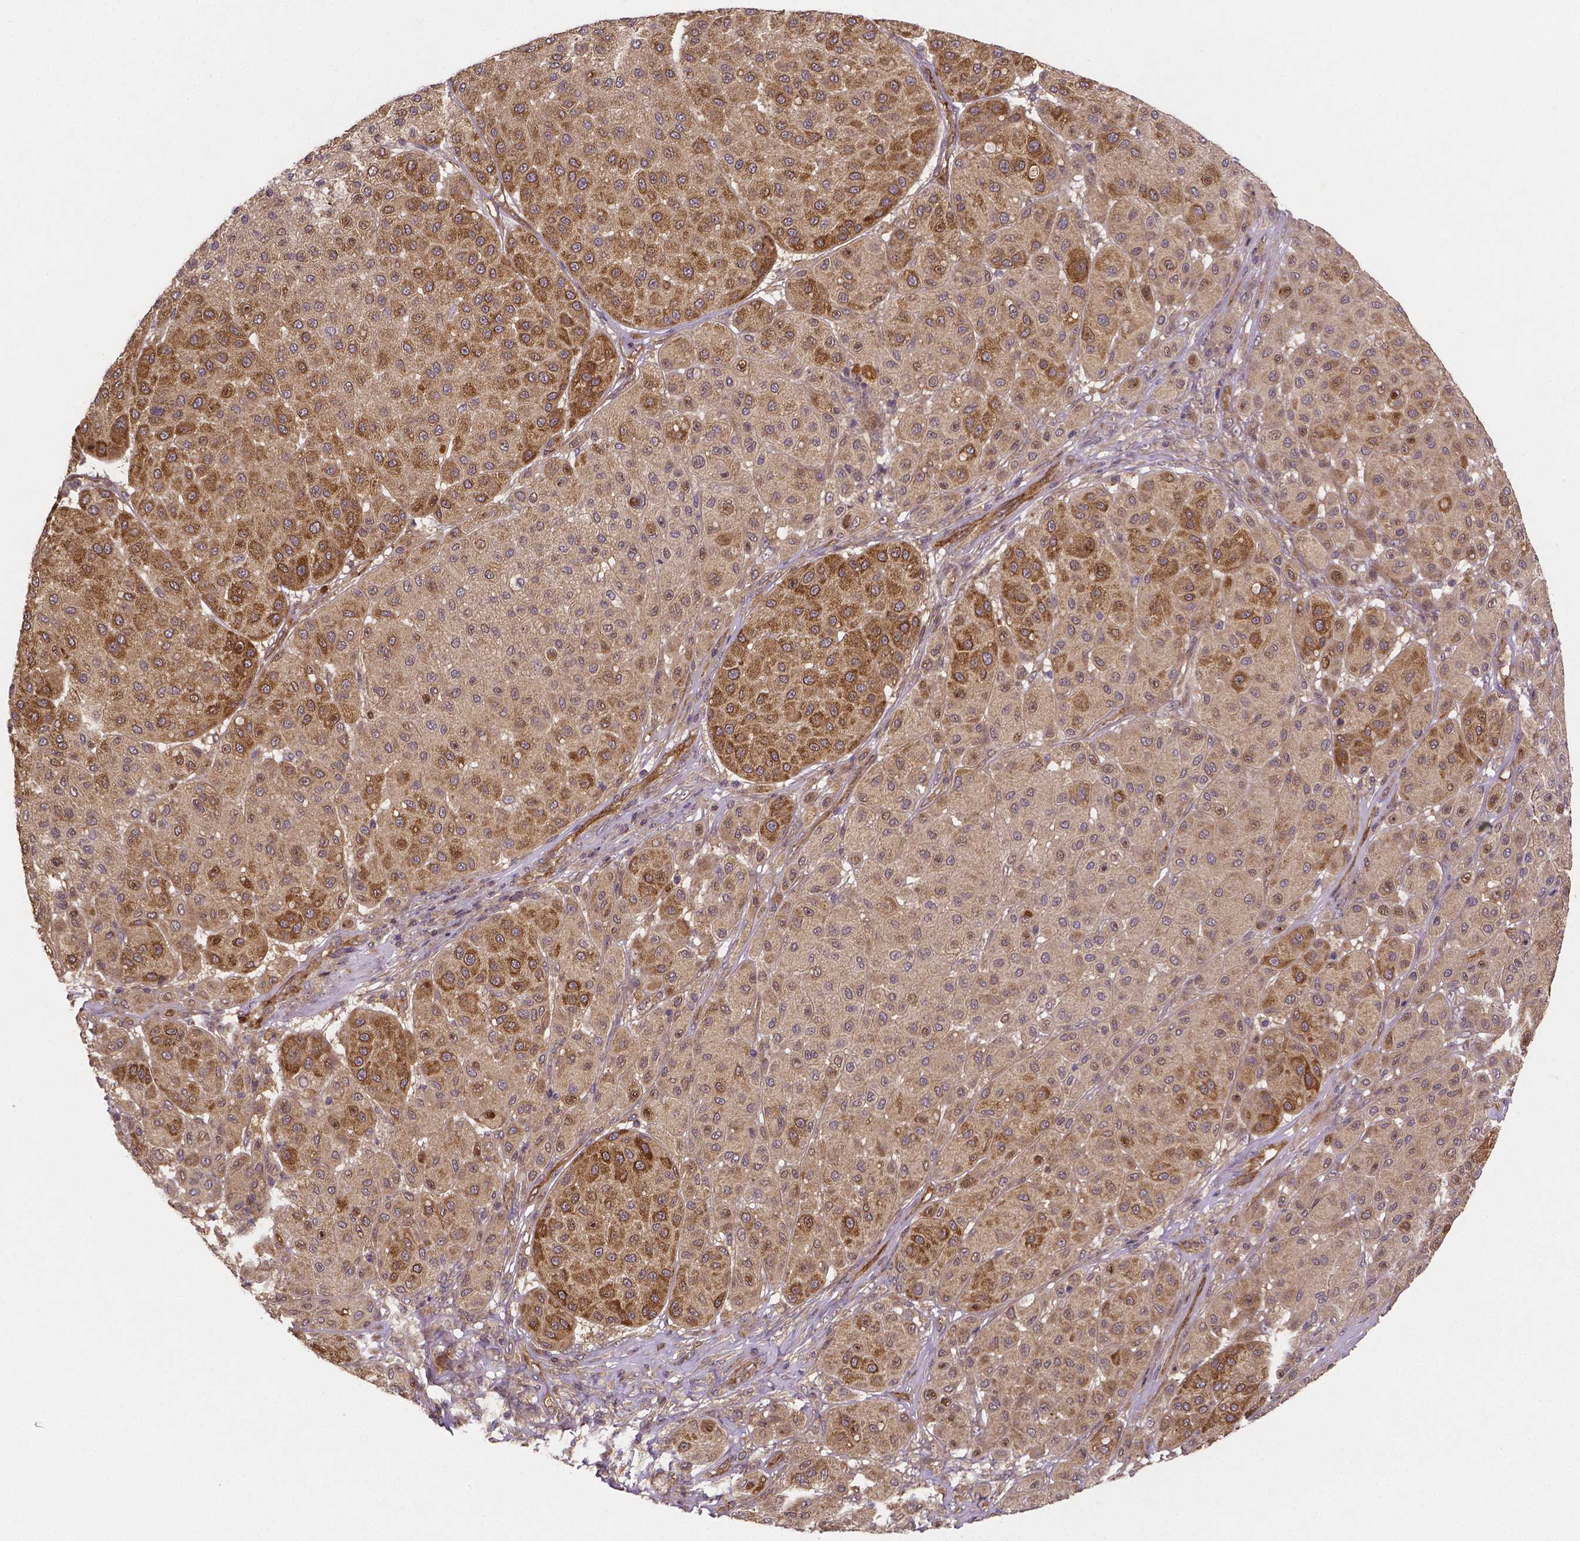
{"staining": {"intensity": "strong", "quantity": "25%-75%", "location": "cytoplasmic/membranous"}, "tissue": "melanoma", "cell_type": "Tumor cells", "image_type": "cancer", "snomed": [{"axis": "morphology", "description": "Malignant melanoma, Metastatic site"}, {"axis": "topography", "description": "Smooth muscle"}], "caption": "A high amount of strong cytoplasmic/membranous staining is identified in approximately 25%-75% of tumor cells in malignant melanoma (metastatic site) tissue. (DAB (3,3'-diaminobenzidine) IHC, brown staining for protein, blue staining for nuclei).", "gene": "RNF123", "patient": {"sex": "male", "age": 41}}